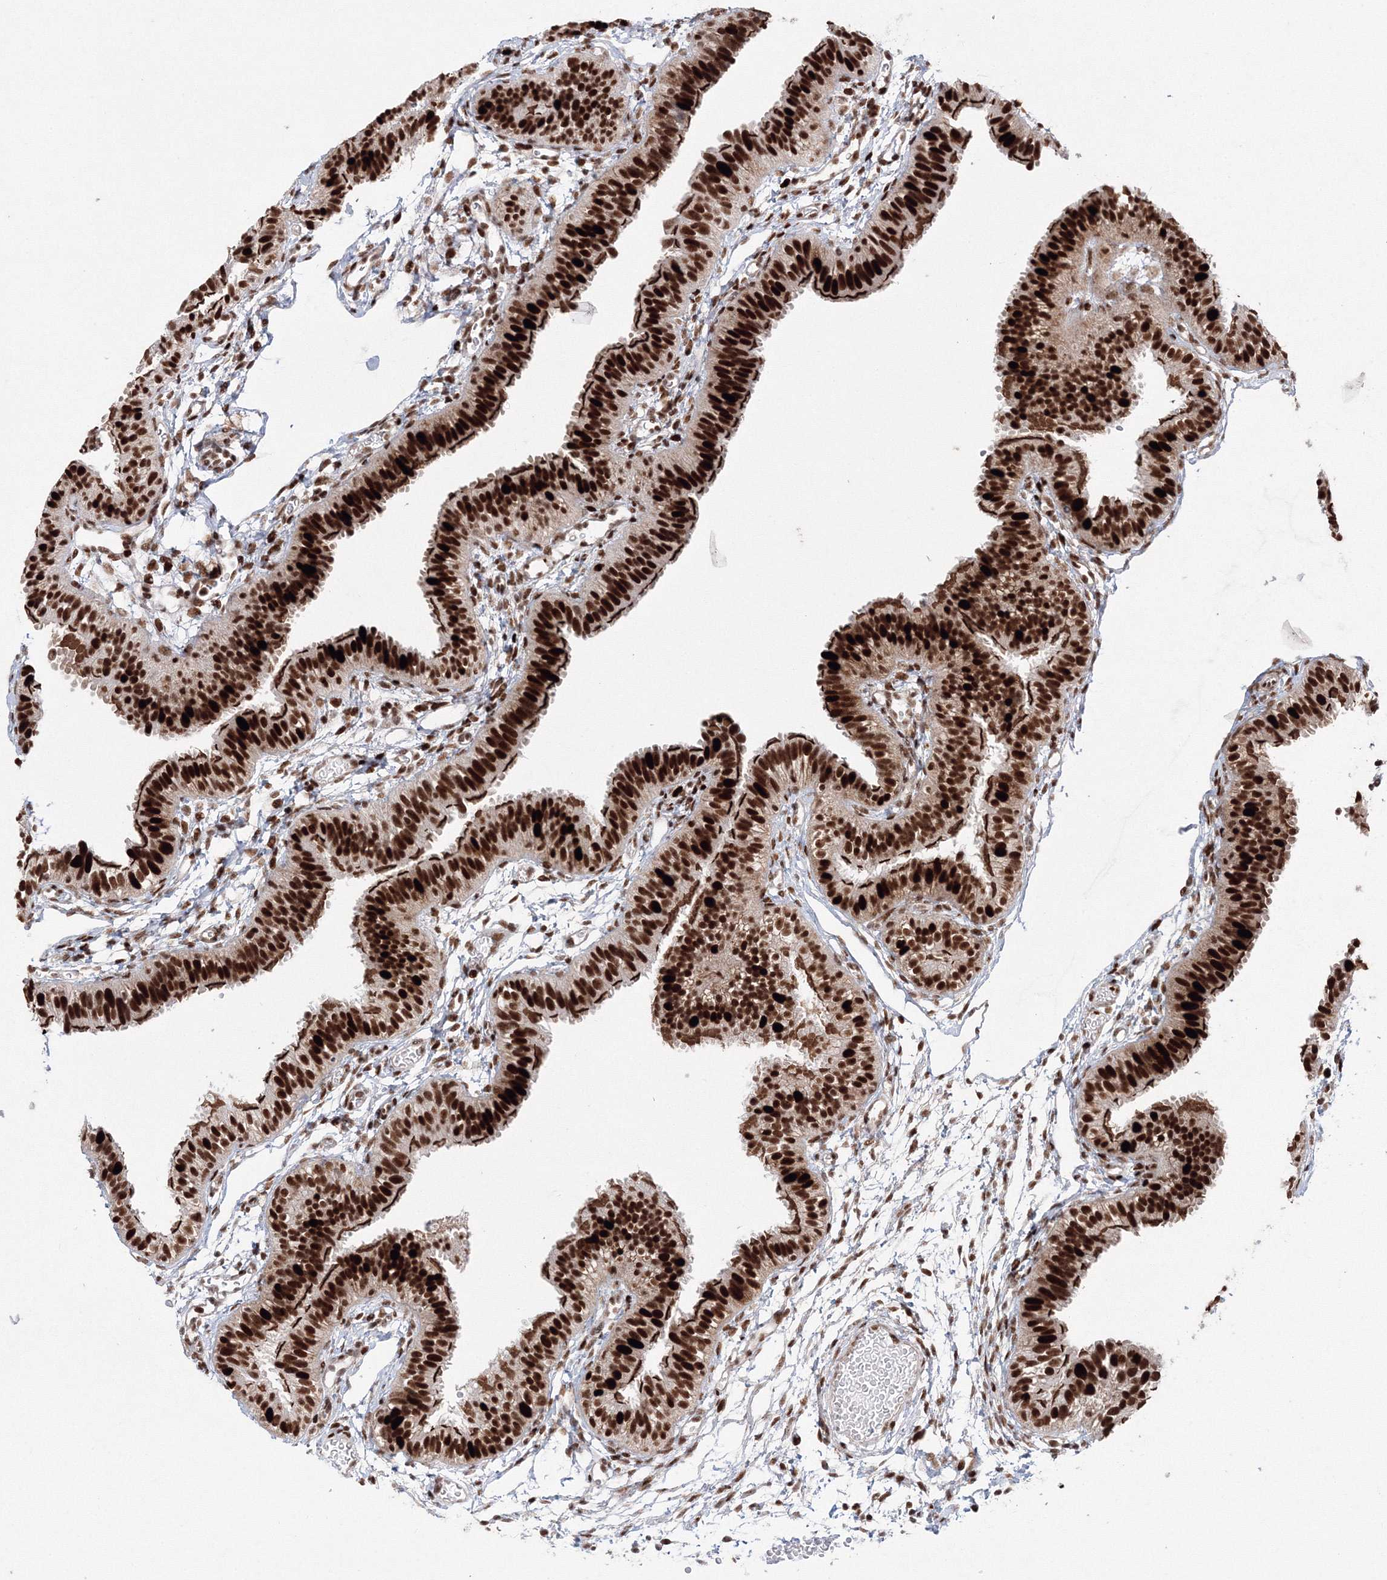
{"staining": {"intensity": "strong", "quantity": ">75%", "location": "cytoplasmic/membranous,nuclear"}, "tissue": "fallopian tube", "cell_type": "Glandular cells", "image_type": "normal", "snomed": [{"axis": "morphology", "description": "Normal tissue, NOS"}, {"axis": "topography", "description": "Fallopian tube"}], "caption": "Glandular cells exhibit strong cytoplasmic/membranous,nuclear staining in about >75% of cells in unremarkable fallopian tube.", "gene": "LIG1", "patient": {"sex": "female", "age": 35}}